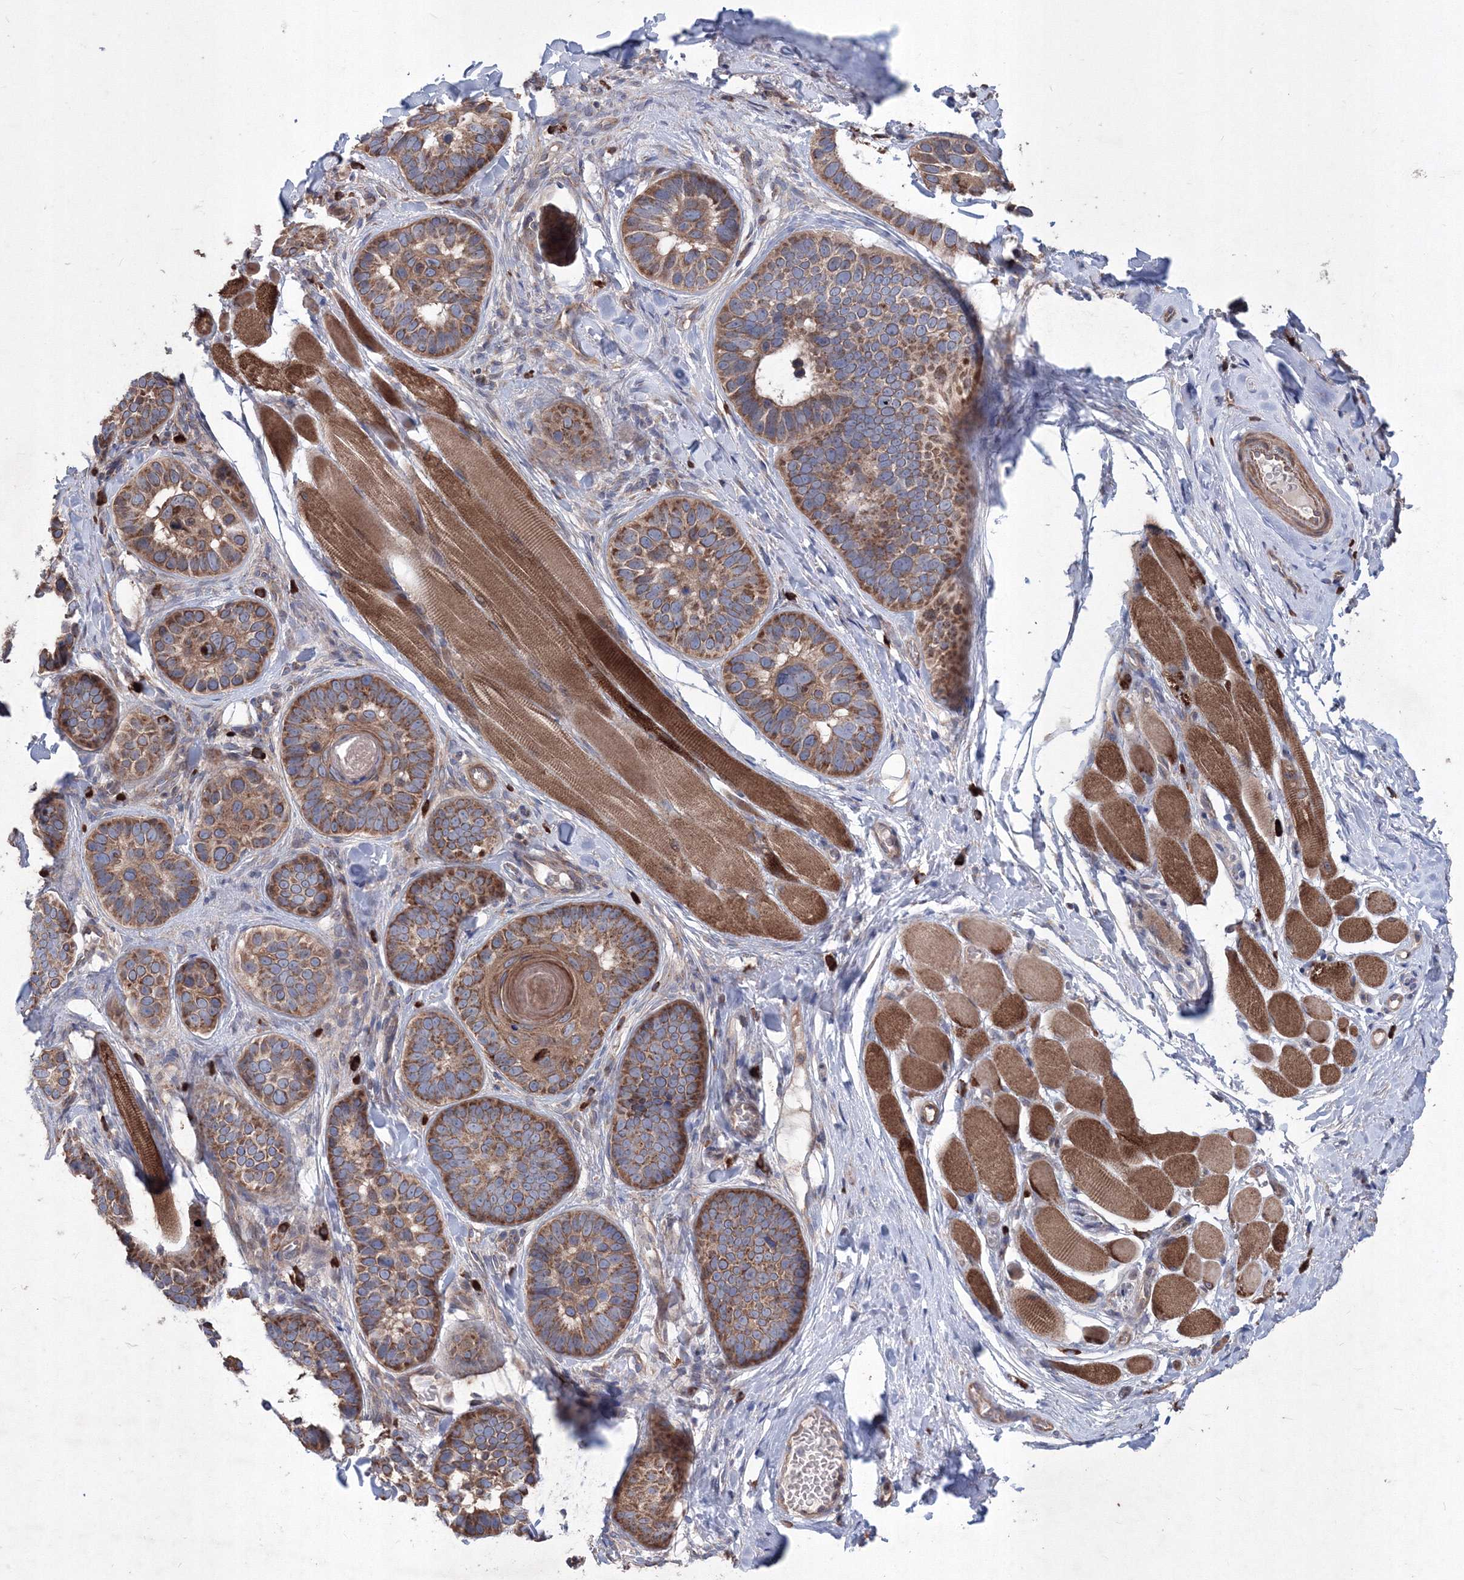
{"staining": {"intensity": "moderate", "quantity": ">75%", "location": "cytoplasmic/membranous"}, "tissue": "skin cancer", "cell_type": "Tumor cells", "image_type": "cancer", "snomed": [{"axis": "morphology", "description": "Basal cell carcinoma"}, {"axis": "topography", "description": "Skin"}], "caption": "Immunohistochemistry micrograph of neoplastic tissue: human skin cancer stained using IHC reveals medium levels of moderate protein expression localized specifically in the cytoplasmic/membranous of tumor cells, appearing as a cytoplasmic/membranous brown color.", "gene": "MTRF1L", "patient": {"sex": "male", "age": 62}}